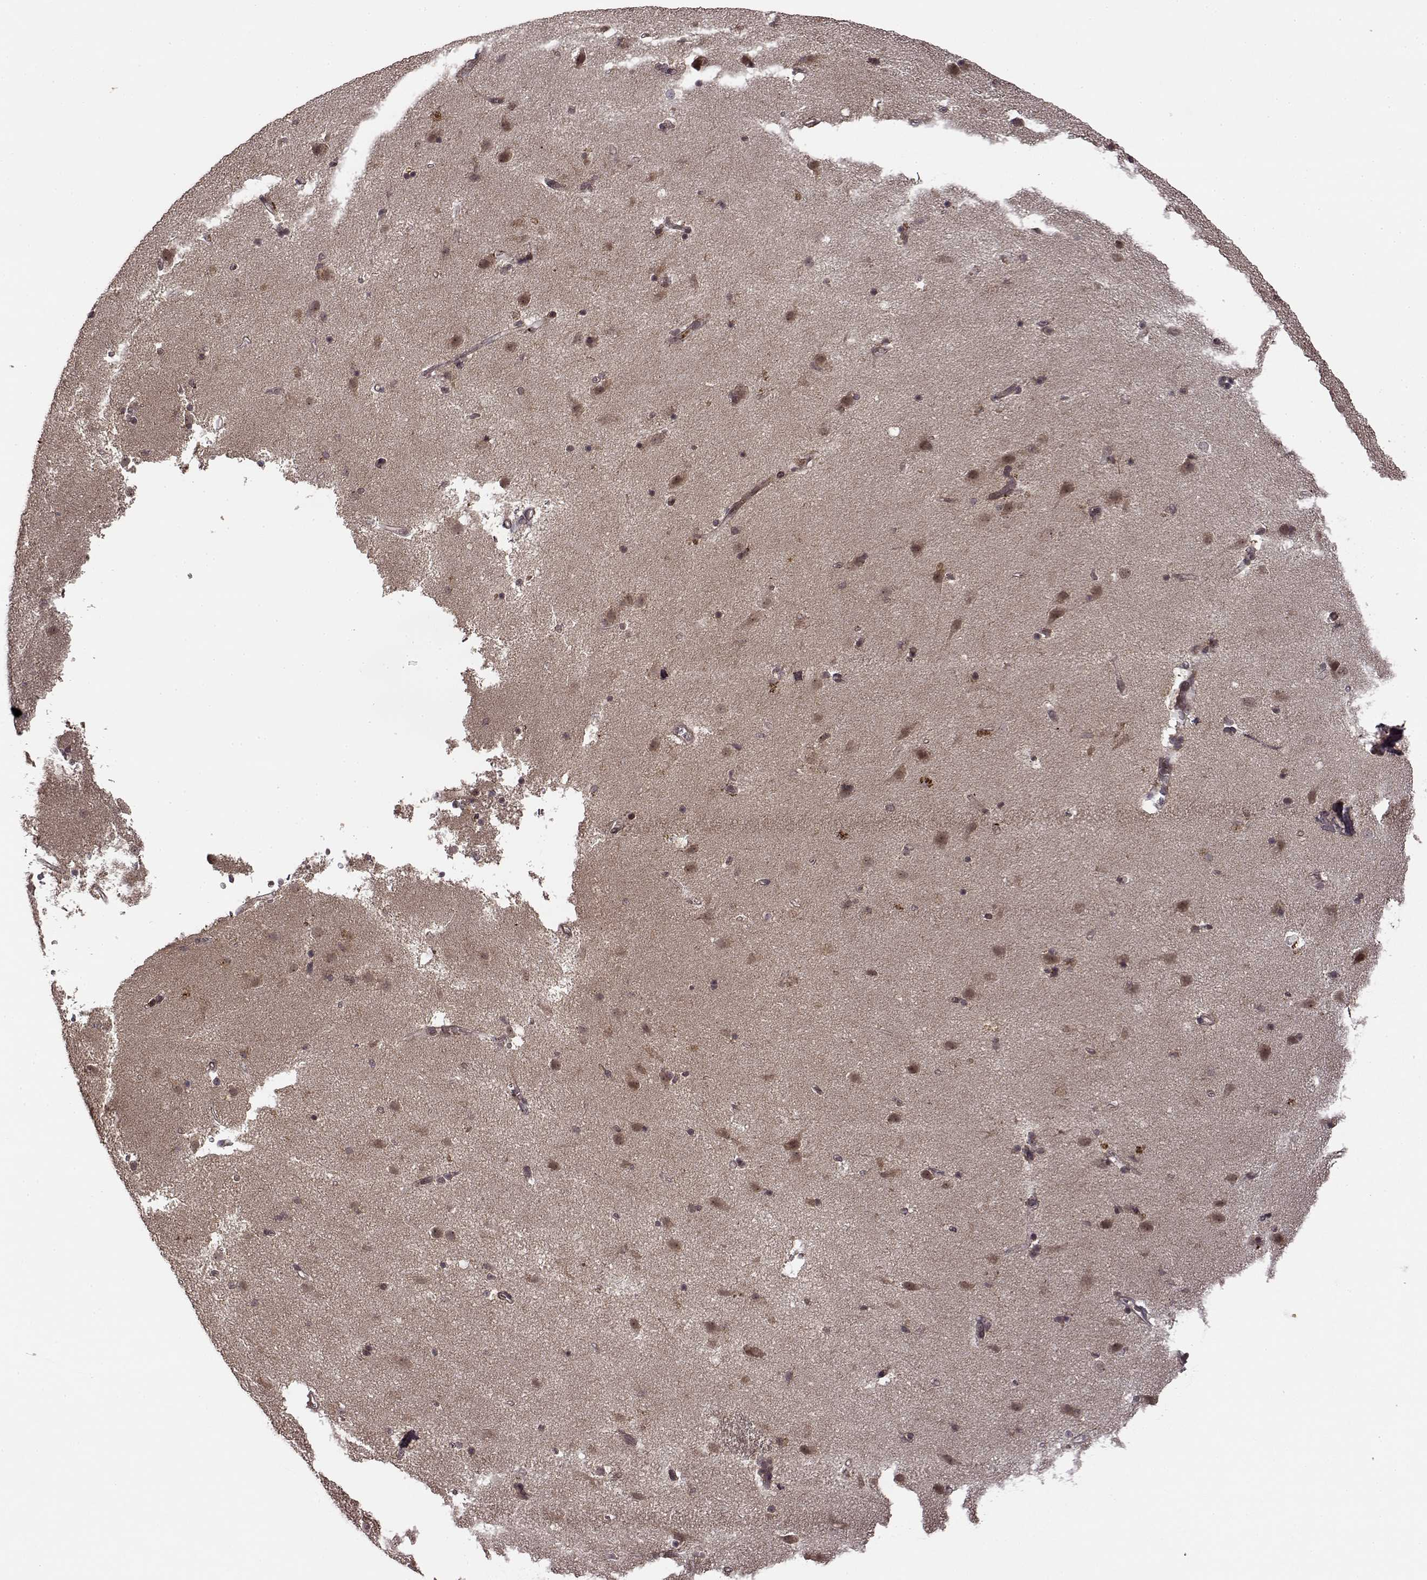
{"staining": {"intensity": "moderate", "quantity": "<25%", "location": "cytoplasmic/membranous,nuclear"}, "tissue": "caudate", "cell_type": "Glial cells", "image_type": "normal", "snomed": [{"axis": "morphology", "description": "Normal tissue, NOS"}, {"axis": "topography", "description": "Lateral ventricle wall"}], "caption": "Immunohistochemical staining of benign human caudate demonstrates <25% levels of moderate cytoplasmic/membranous,nuclear protein positivity in approximately <25% of glial cells. The staining was performed using DAB (3,3'-diaminobenzidine) to visualize the protein expression in brown, while the nuclei were stained in blue with hematoxylin (Magnification: 20x).", "gene": "TRMU", "patient": {"sex": "female", "age": 71}}